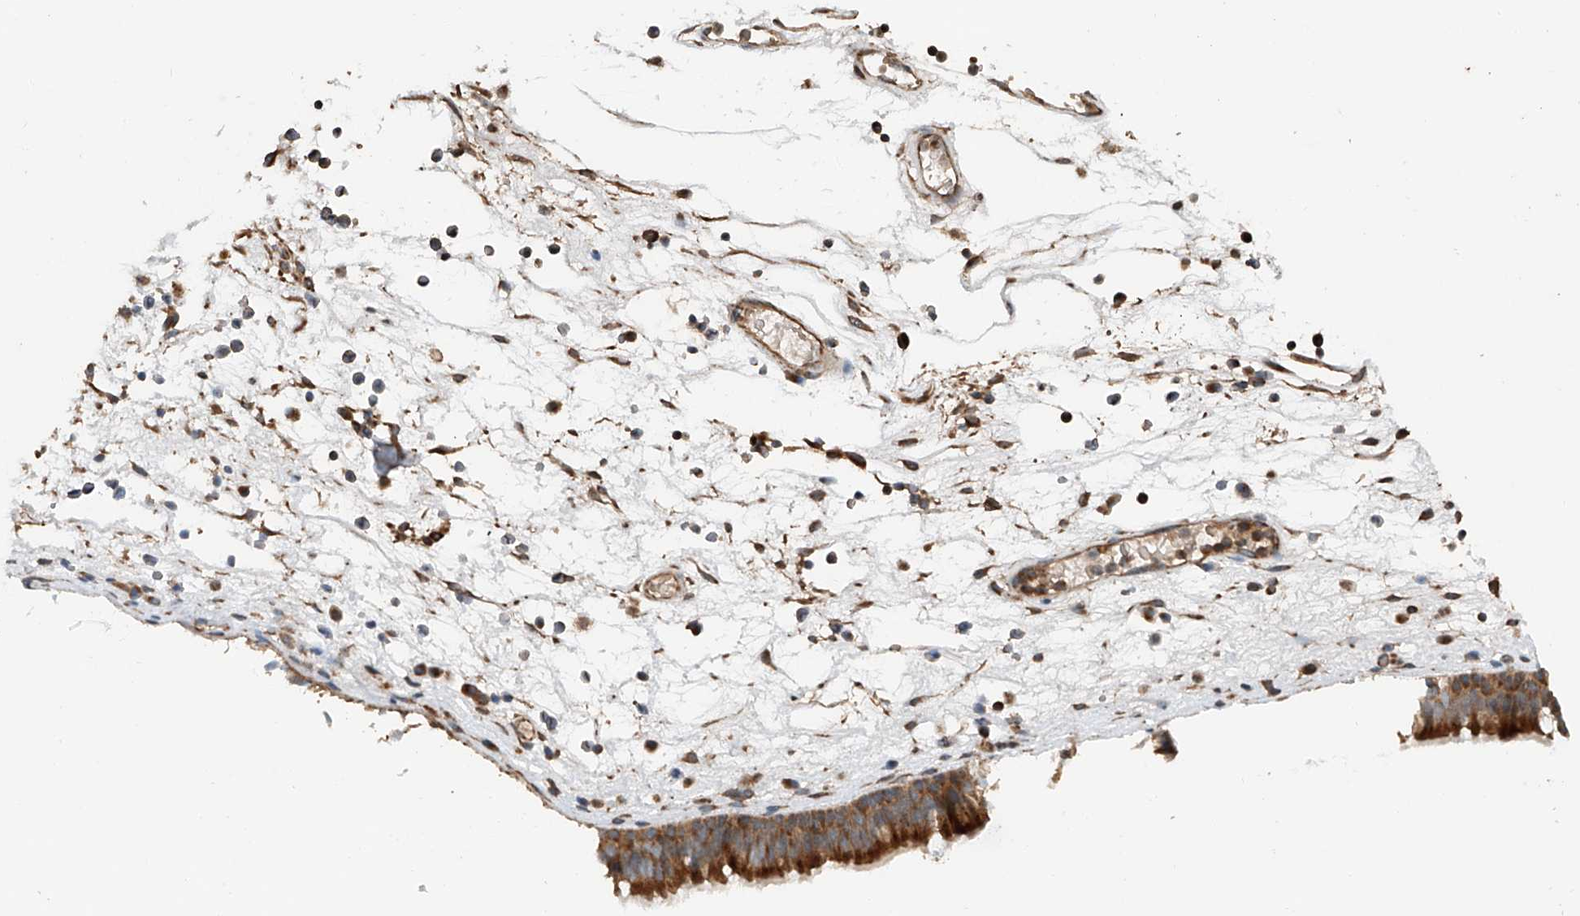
{"staining": {"intensity": "strong", "quantity": ">75%", "location": "cytoplasmic/membranous"}, "tissue": "nasopharynx", "cell_type": "Respiratory epithelial cells", "image_type": "normal", "snomed": [{"axis": "morphology", "description": "Normal tissue, NOS"}, {"axis": "morphology", "description": "Inflammation, NOS"}, {"axis": "morphology", "description": "Malignant melanoma, Metastatic site"}, {"axis": "topography", "description": "Nasopharynx"}], "caption": "Strong cytoplasmic/membranous positivity is seen in approximately >75% of respiratory epithelial cells in normal nasopharynx. (DAB (3,3'-diaminobenzidine) IHC, brown staining for protein, blue staining for nuclei).", "gene": "AP4B1", "patient": {"sex": "male", "age": 70}}